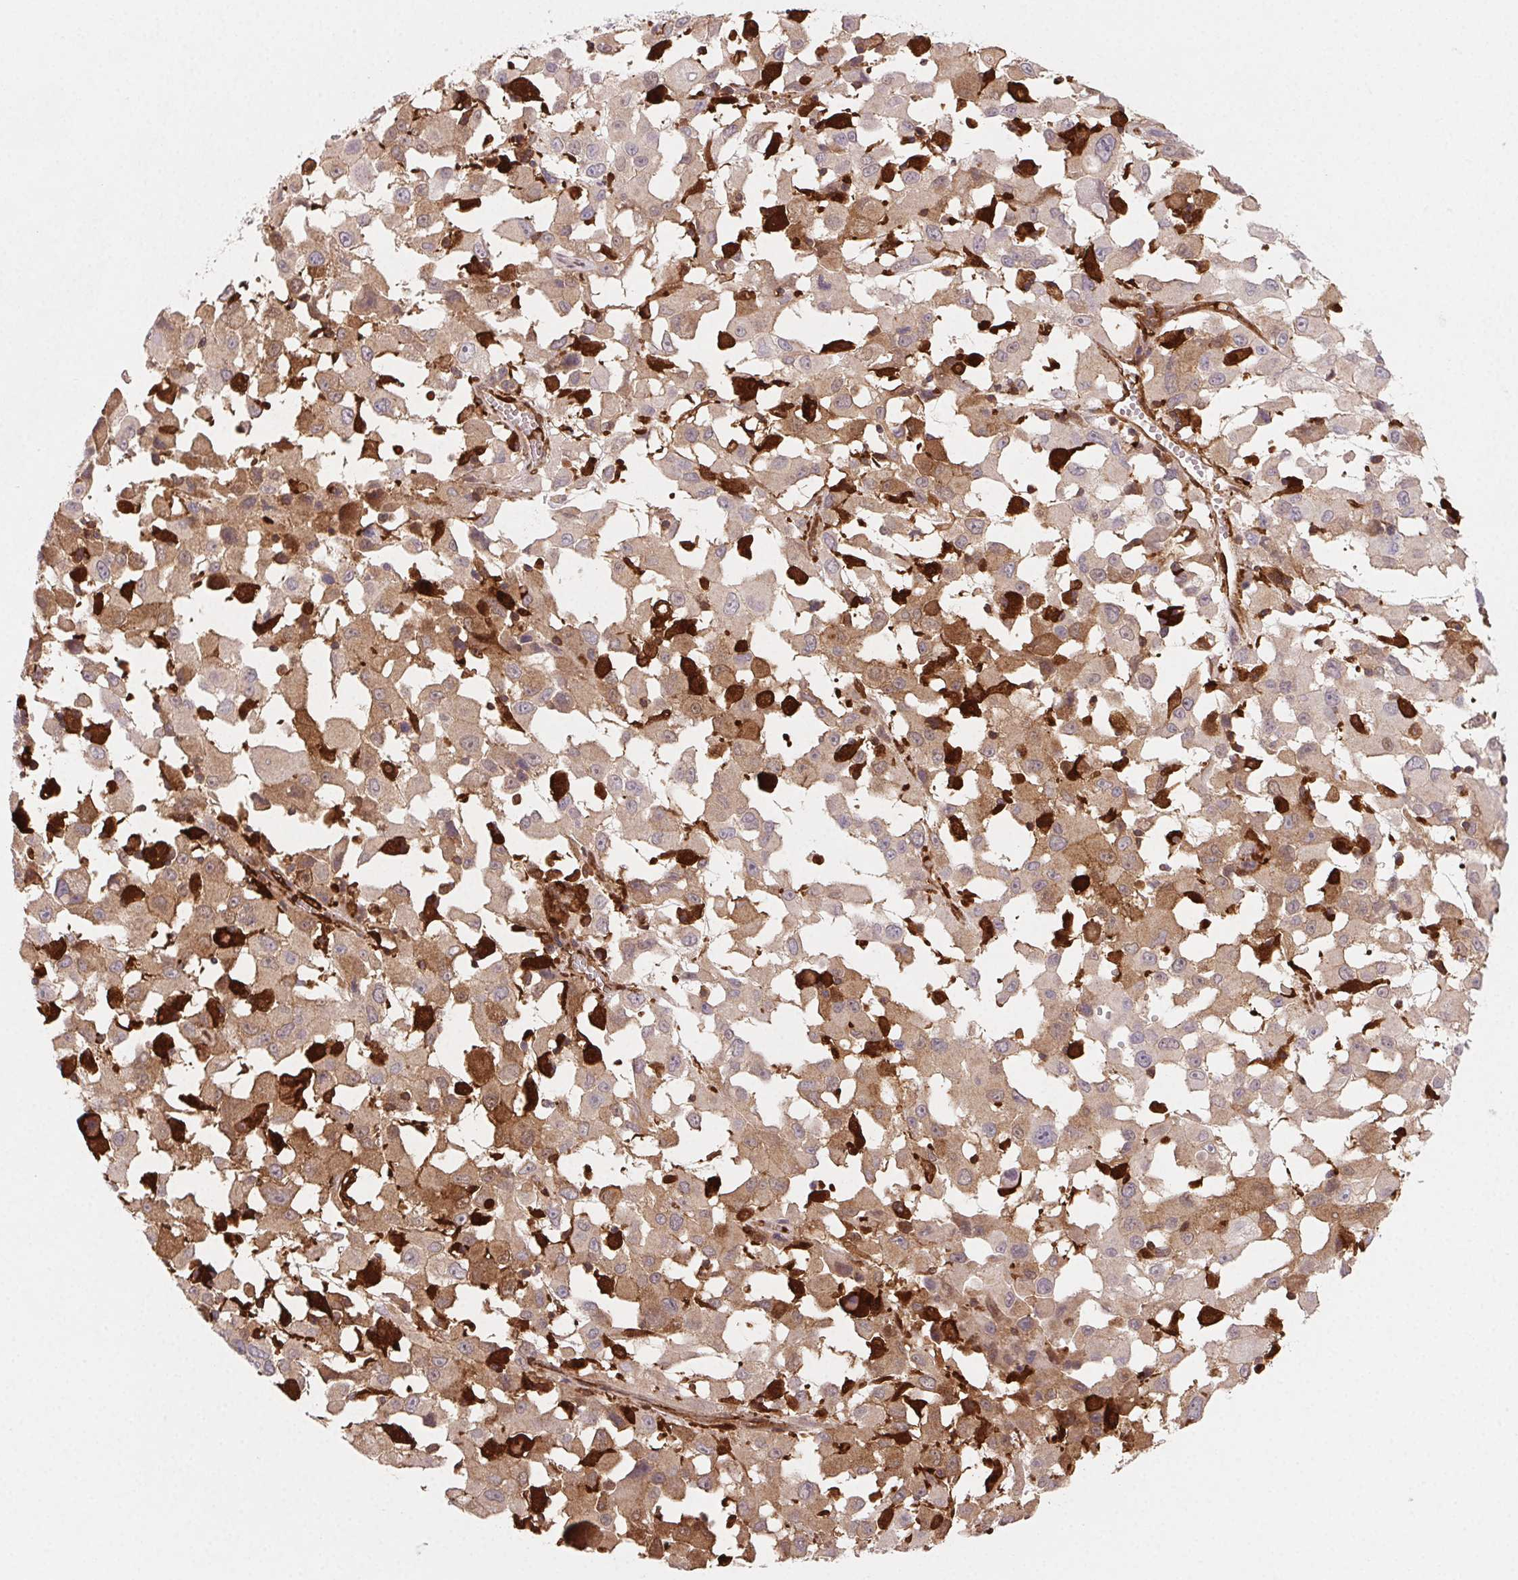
{"staining": {"intensity": "weak", "quantity": "25%-75%", "location": "cytoplasmic/membranous"}, "tissue": "melanoma", "cell_type": "Tumor cells", "image_type": "cancer", "snomed": [{"axis": "morphology", "description": "Malignant melanoma, Metastatic site"}, {"axis": "topography", "description": "Soft tissue"}], "caption": "The immunohistochemical stain shows weak cytoplasmic/membranous staining in tumor cells of melanoma tissue.", "gene": "GBP1", "patient": {"sex": "male", "age": 50}}